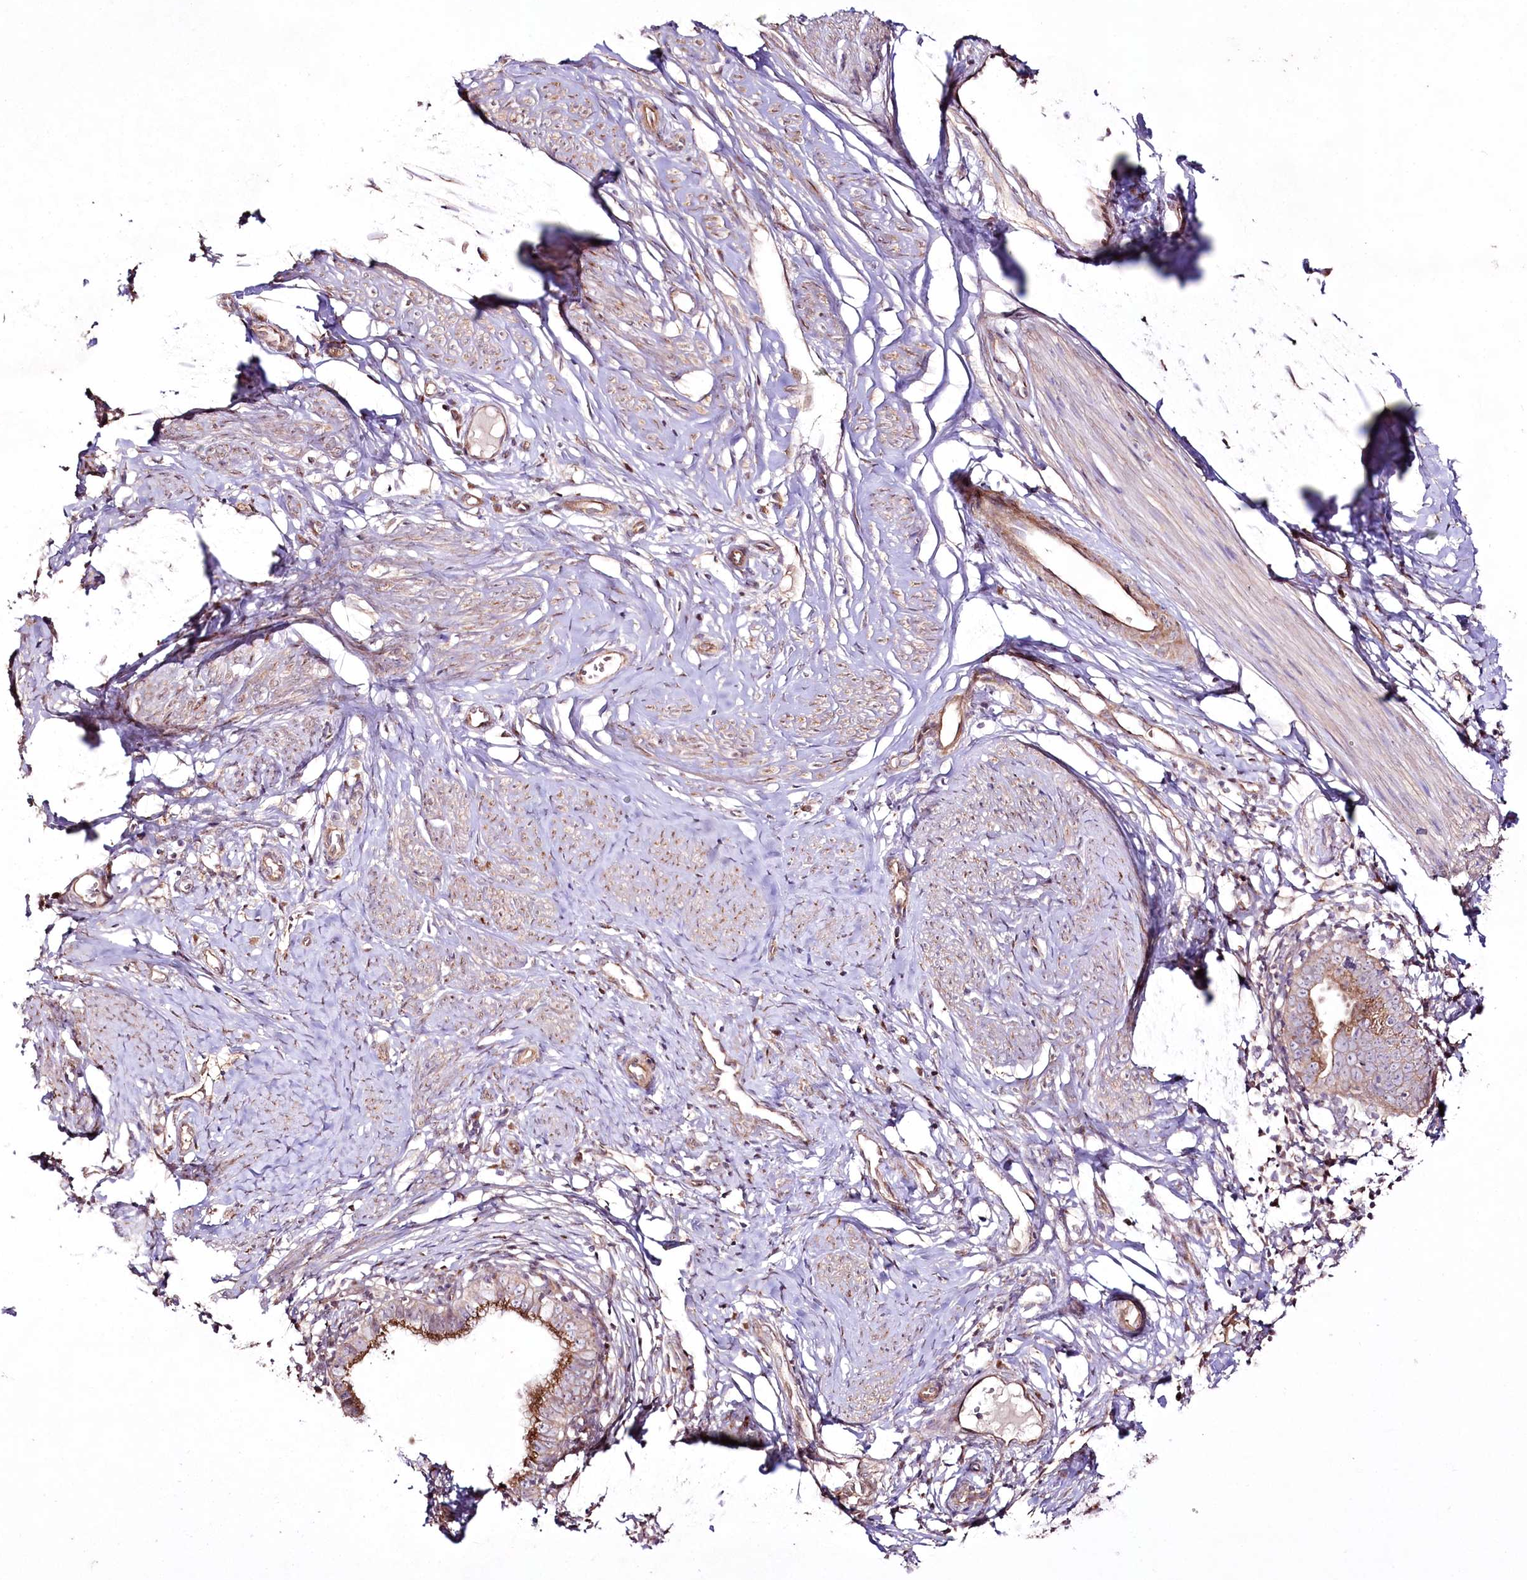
{"staining": {"intensity": "moderate", "quantity": "25%-75%", "location": "cytoplasmic/membranous"}, "tissue": "cervical cancer", "cell_type": "Tumor cells", "image_type": "cancer", "snomed": [{"axis": "morphology", "description": "Adenocarcinoma, NOS"}, {"axis": "topography", "description": "Cervix"}], "caption": "This histopathology image reveals IHC staining of cervical cancer (adenocarcinoma), with medium moderate cytoplasmic/membranous expression in approximately 25%-75% of tumor cells.", "gene": "REXO2", "patient": {"sex": "female", "age": 36}}